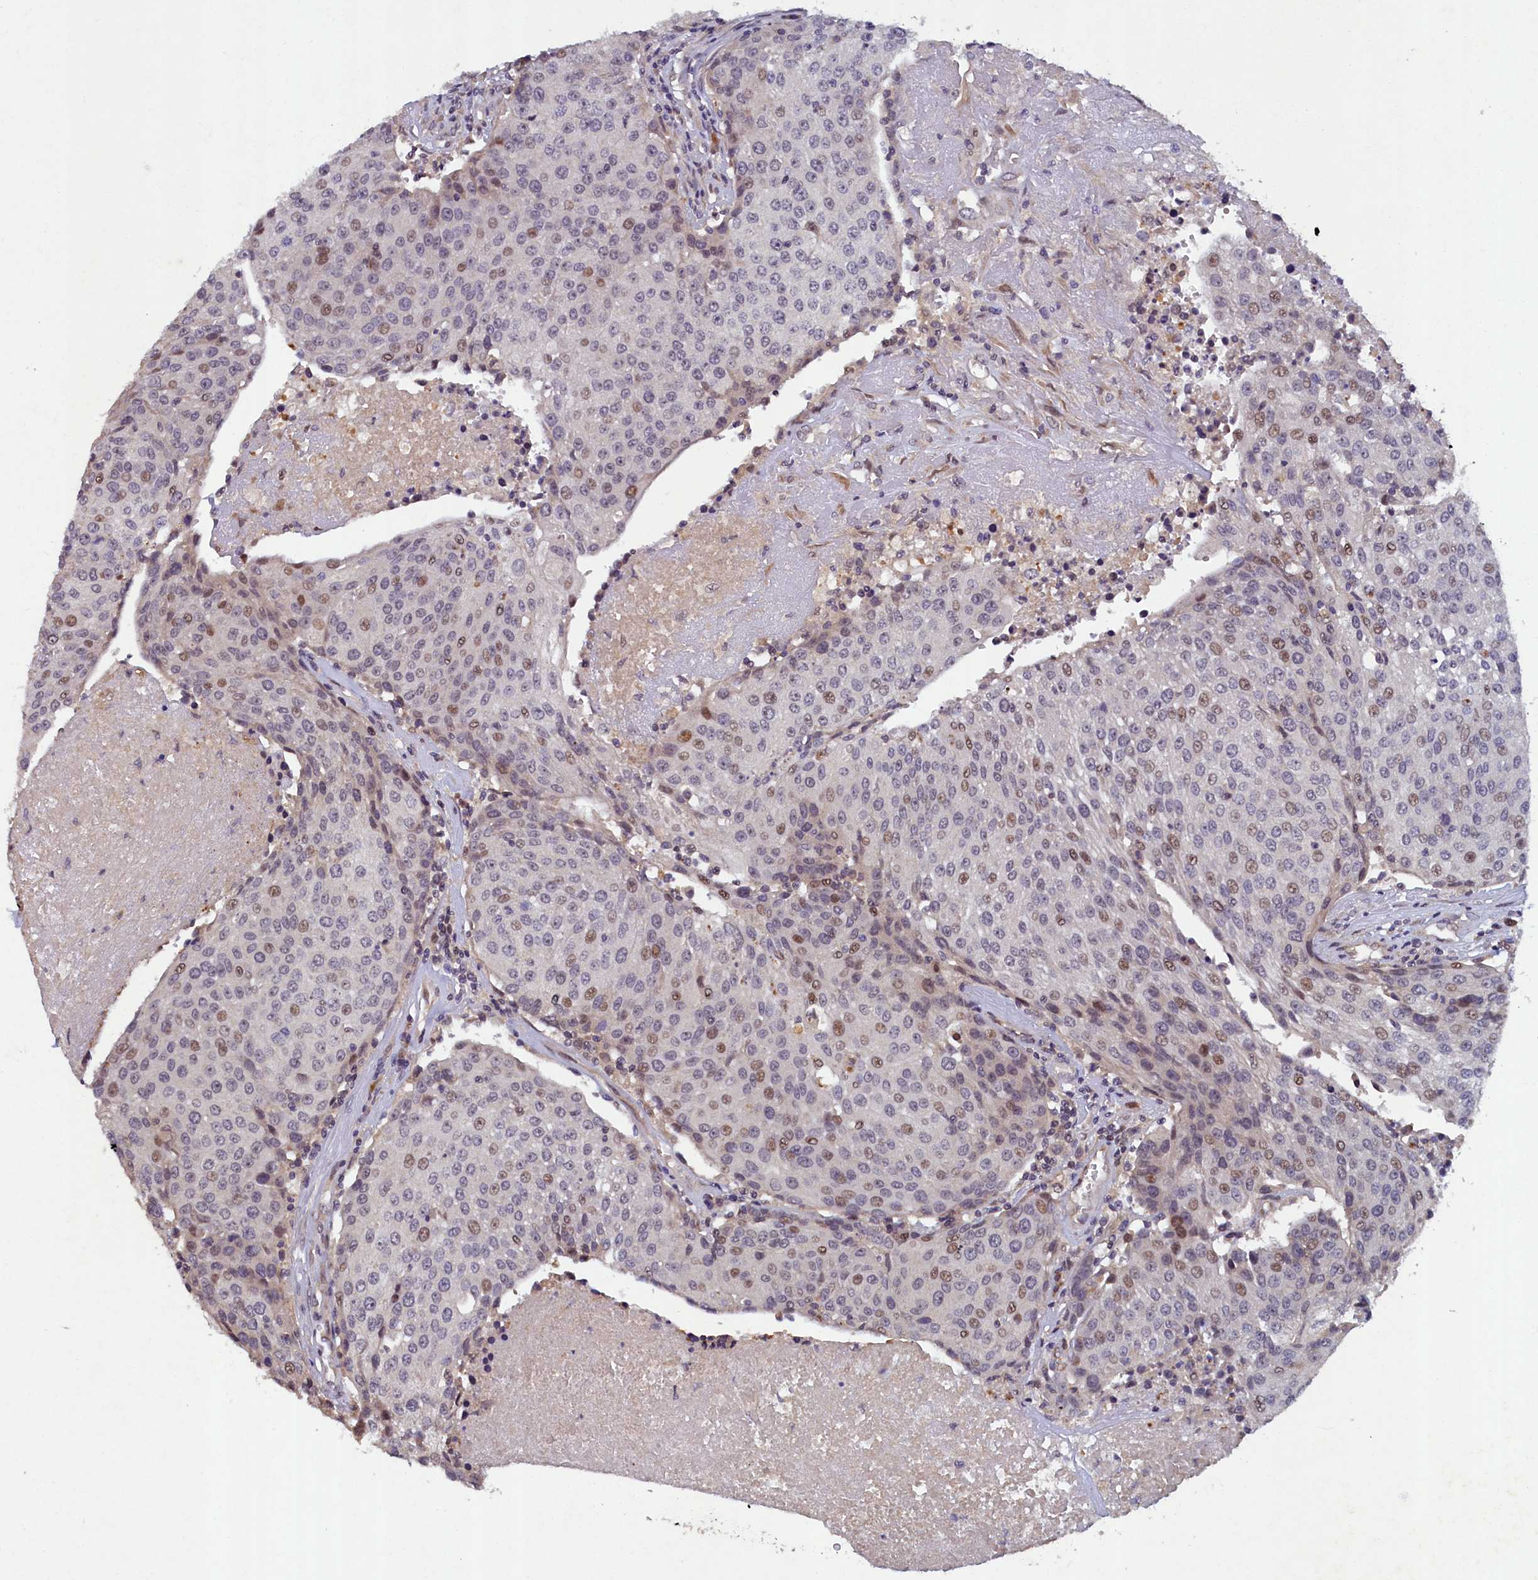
{"staining": {"intensity": "moderate", "quantity": "<25%", "location": "nuclear"}, "tissue": "urothelial cancer", "cell_type": "Tumor cells", "image_type": "cancer", "snomed": [{"axis": "morphology", "description": "Urothelial carcinoma, High grade"}, {"axis": "topography", "description": "Urinary bladder"}], "caption": "Protein expression analysis of urothelial cancer reveals moderate nuclear staining in about <25% of tumor cells. The protein is stained brown, and the nuclei are stained in blue (DAB IHC with brightfield microscopy, high magnification).", "gene": "LATS2", "patient": {"sex": "female", "age": 85}}